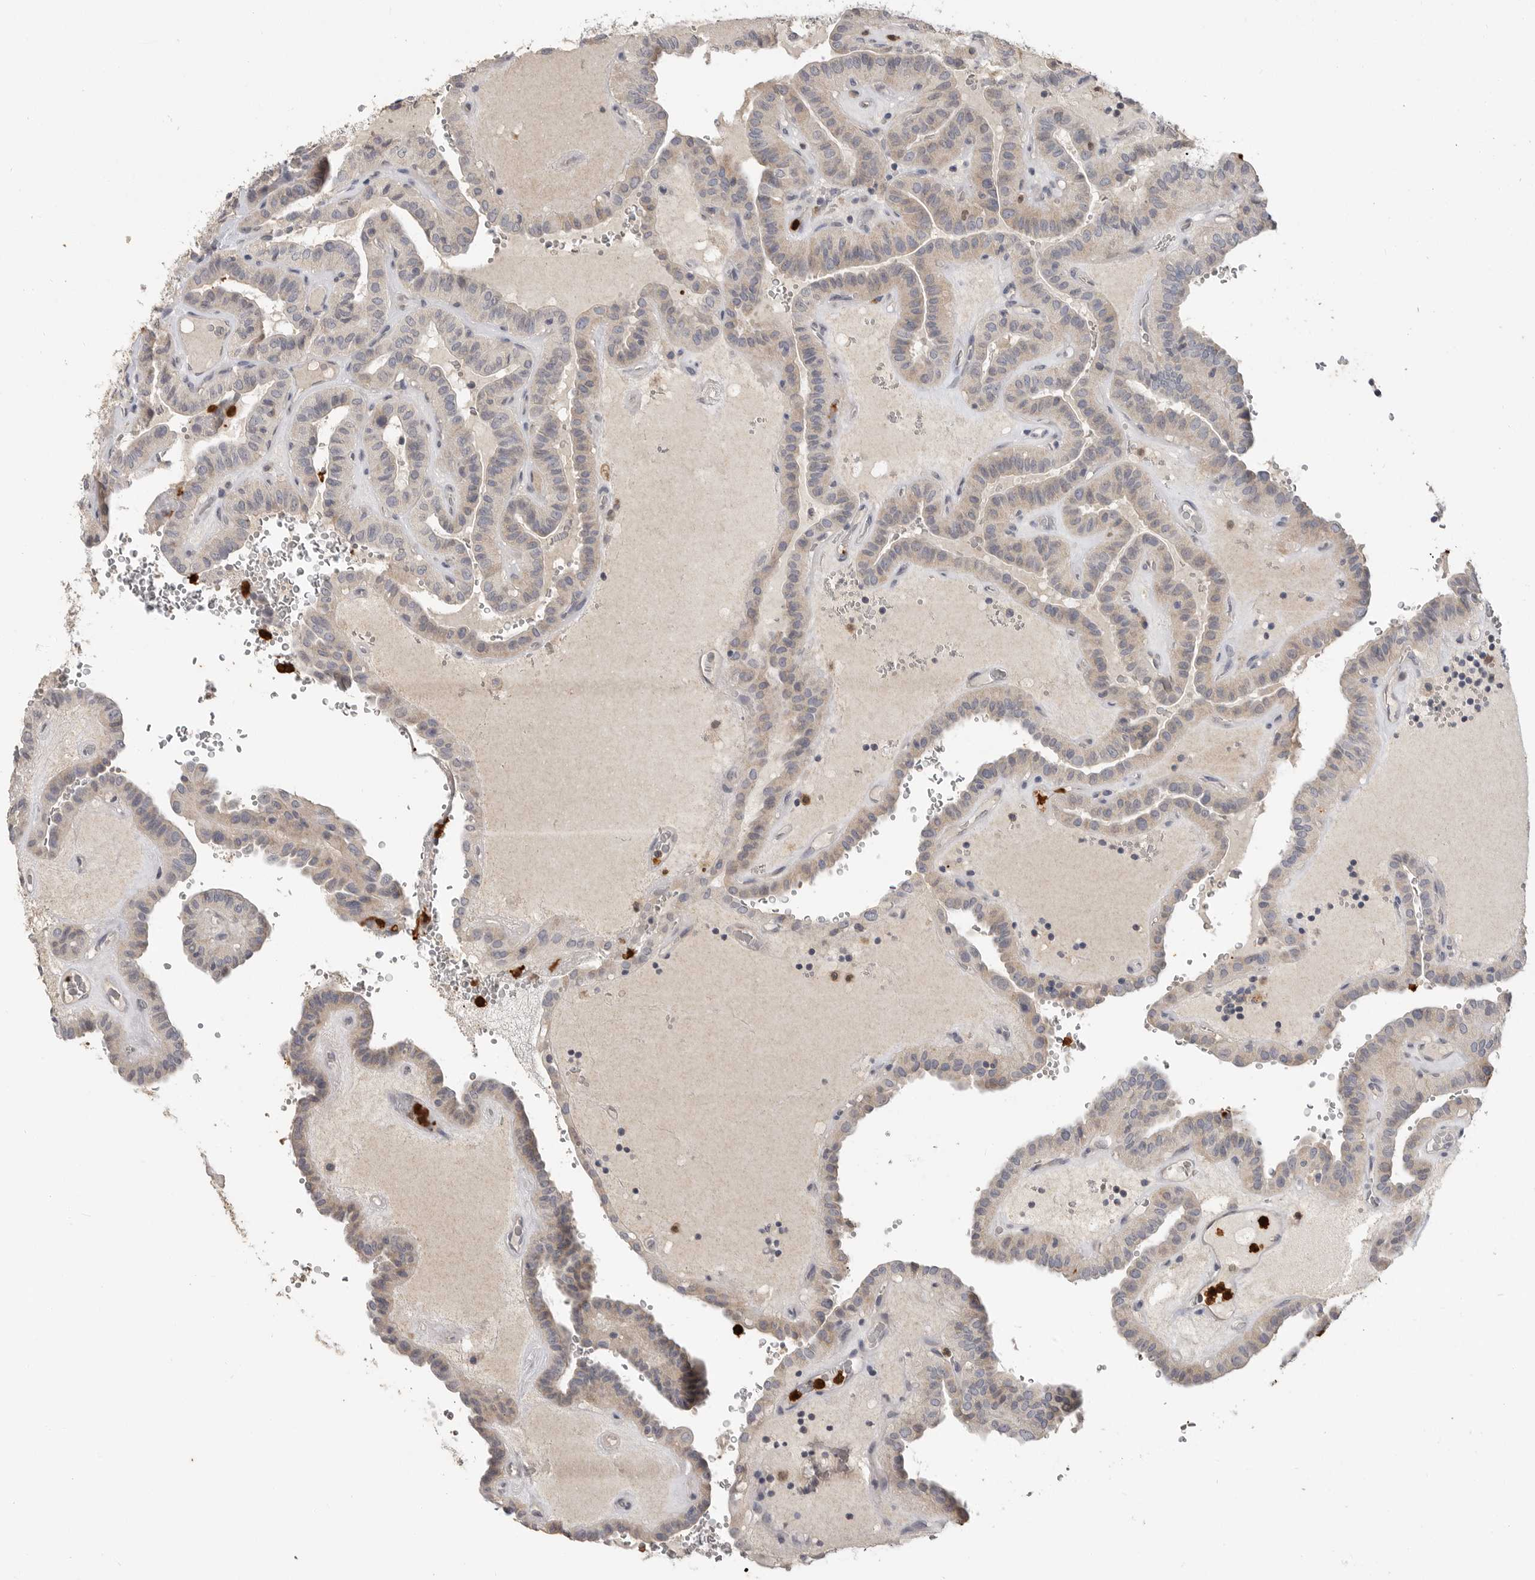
{"staining": {"intensity": "weak", "quantity": "25%-75%", "location": "cytoplasmic/membranous"}, "tissue": "thyroid cancer", "cell_type": "Tumor cells", "image_type": "cancer", "snomed": [{"axis": "morphology", "description": "Papillary adenocarcinoma, NOS"}, {"axis": "topography", "description": "Thyroid gland"}], "caption": "Thyroid cancer stained with a brown dye demonstrates weak cytoplasmic/membranous positive staining in about 25%-75% of tumor cells.", "gene": "LTBR", "patient": {"sex": "male", "age": 77}}